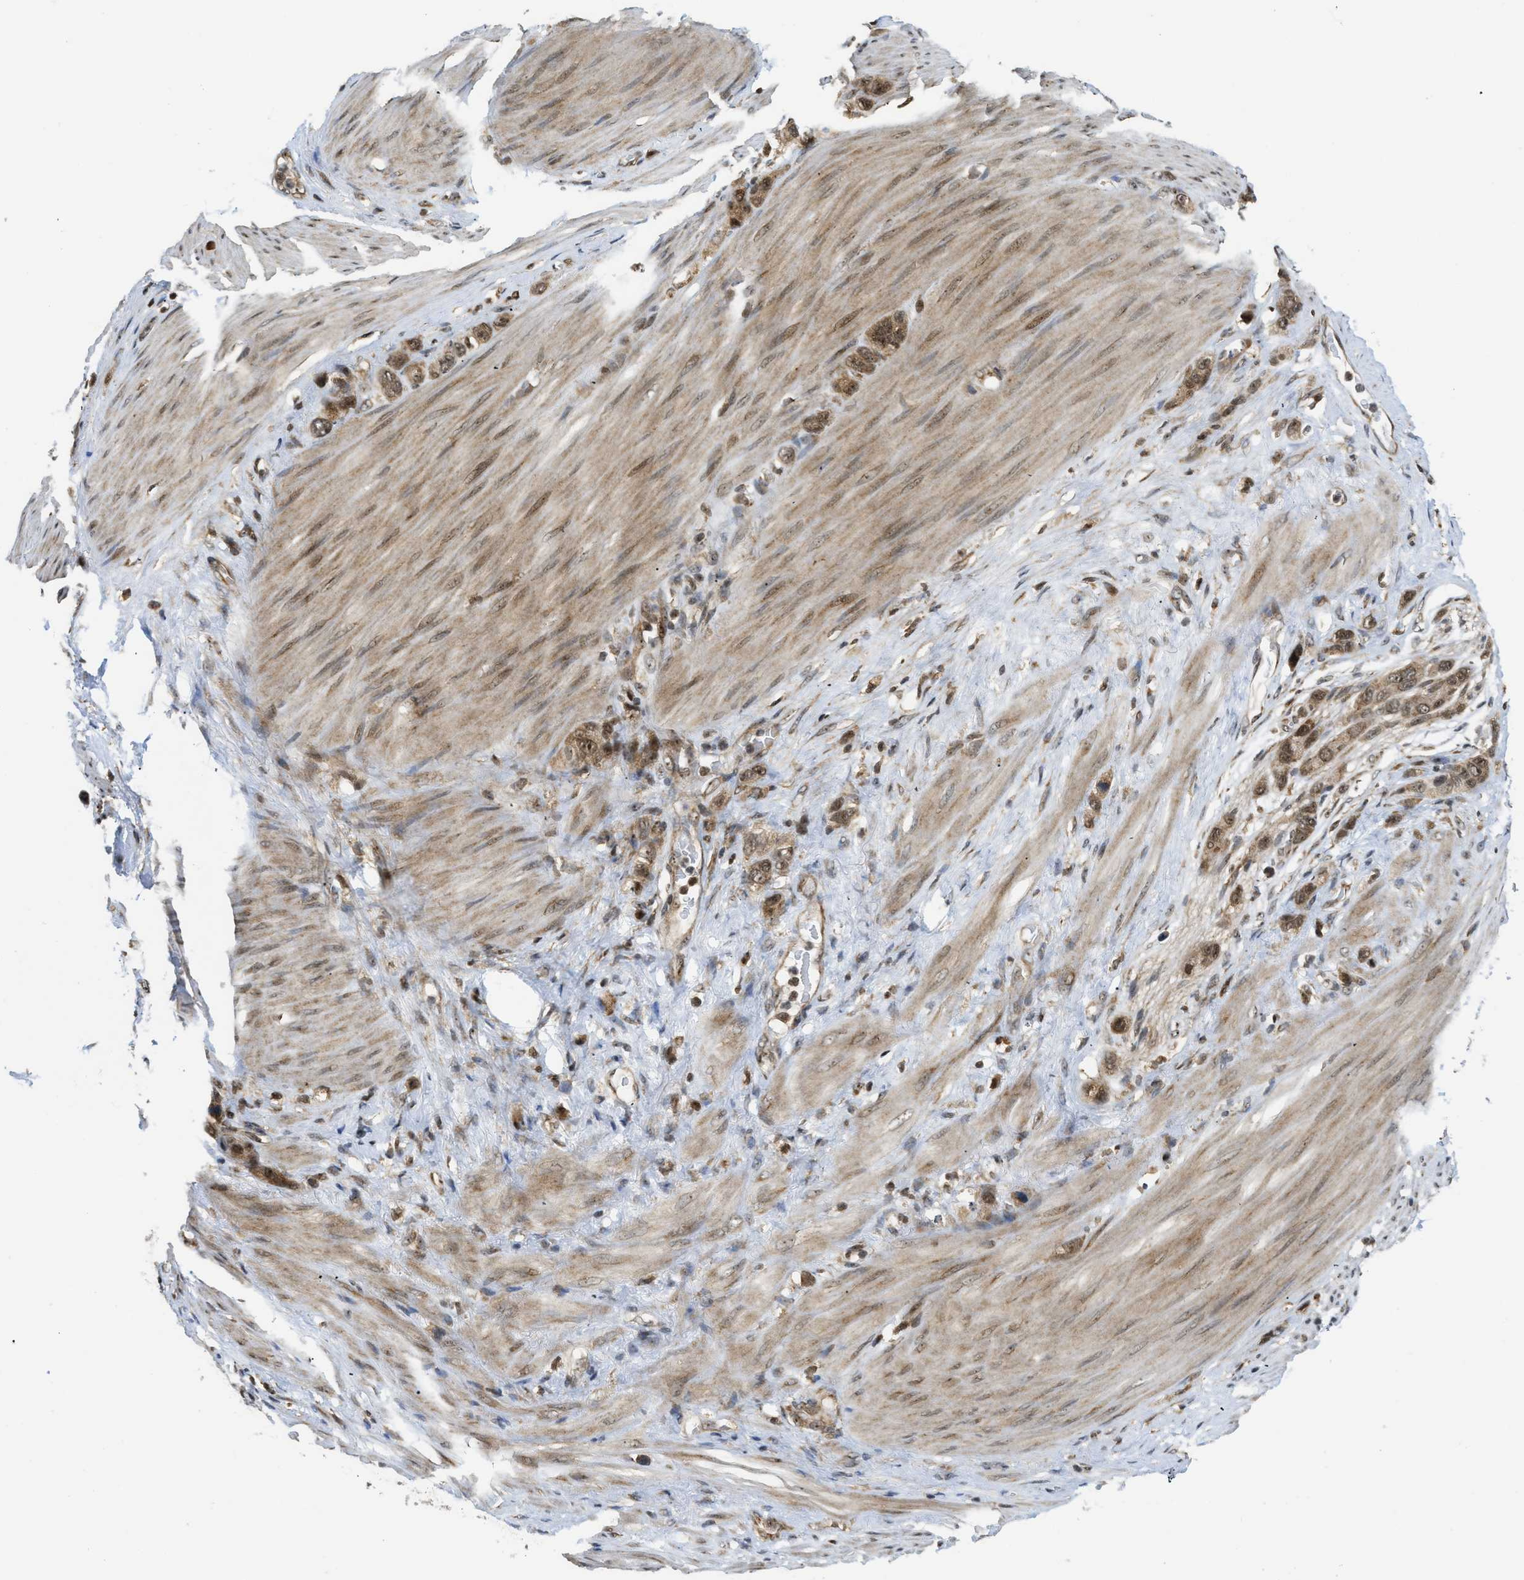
{"staining": {"intensity": "moderate", "quantity": ">75%", "location": "cytoplasmic/membranous,nuclear"}, "tissue": "stomach cancer", "cell_type": "Tumor cells", "image_type": "cancer", "snomed": [{"axis": "morphology", "description": "Adenocarcinoma, NOS"}, {"axis": "morphology", "description": "Adenocarcinoma, High grade"}, {"axis": "topography", "description": "Stomach, upper"}, {"axis": "topography", "description": "Stomach, lower"}], "caption": "Stomach high-grade adenocarcinoma stained with a brown dye reveals moderate cytoplasmic/membranous and nuclear positive expression in approximately >75% of tumor cells.", "gene": "TACC1", "patient": {"sex": "female", "age": 65}}